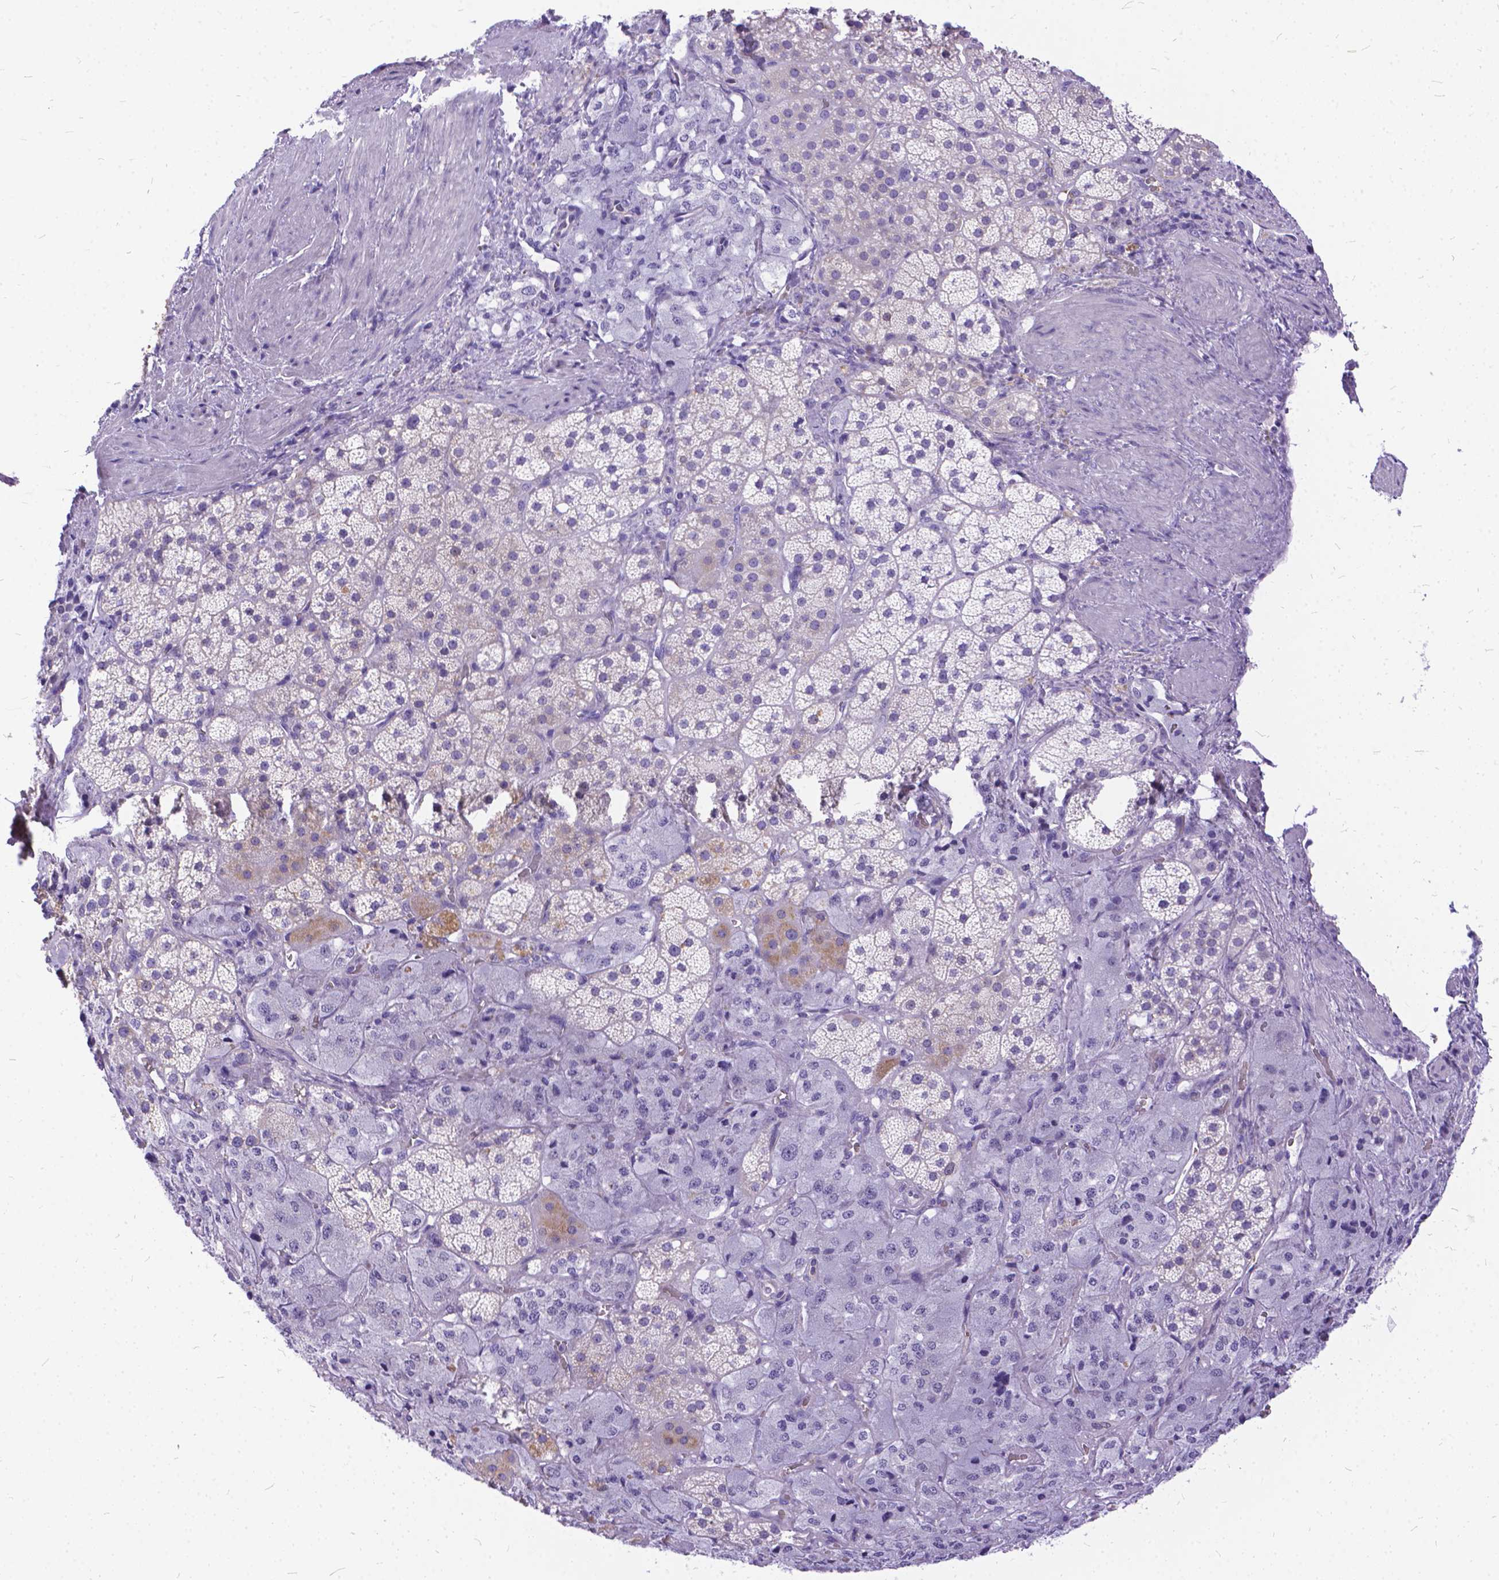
{"staining": {"intensity": "weak", "quantity": "<25%", "location": "cytoplasmic/membranous"}, "tissue": "adrenal gland", "cell_type": "Glandular cells", "image_type": "normal", "snomed": [{"axis": "morphology", "description": "Normal tissue, NOS"}, {"axis": "topography", "description": "Adrenal gland"}], "caption": "DAB immunohistochemical staining of normal human adrenal gland reveals no significant positivity in glandular cells. (DAB immunohistochemistry (IHC) with hematoxylin counter stain).", "gene": "TMEM169", "patient": {"sex": "male", "age": 57}}